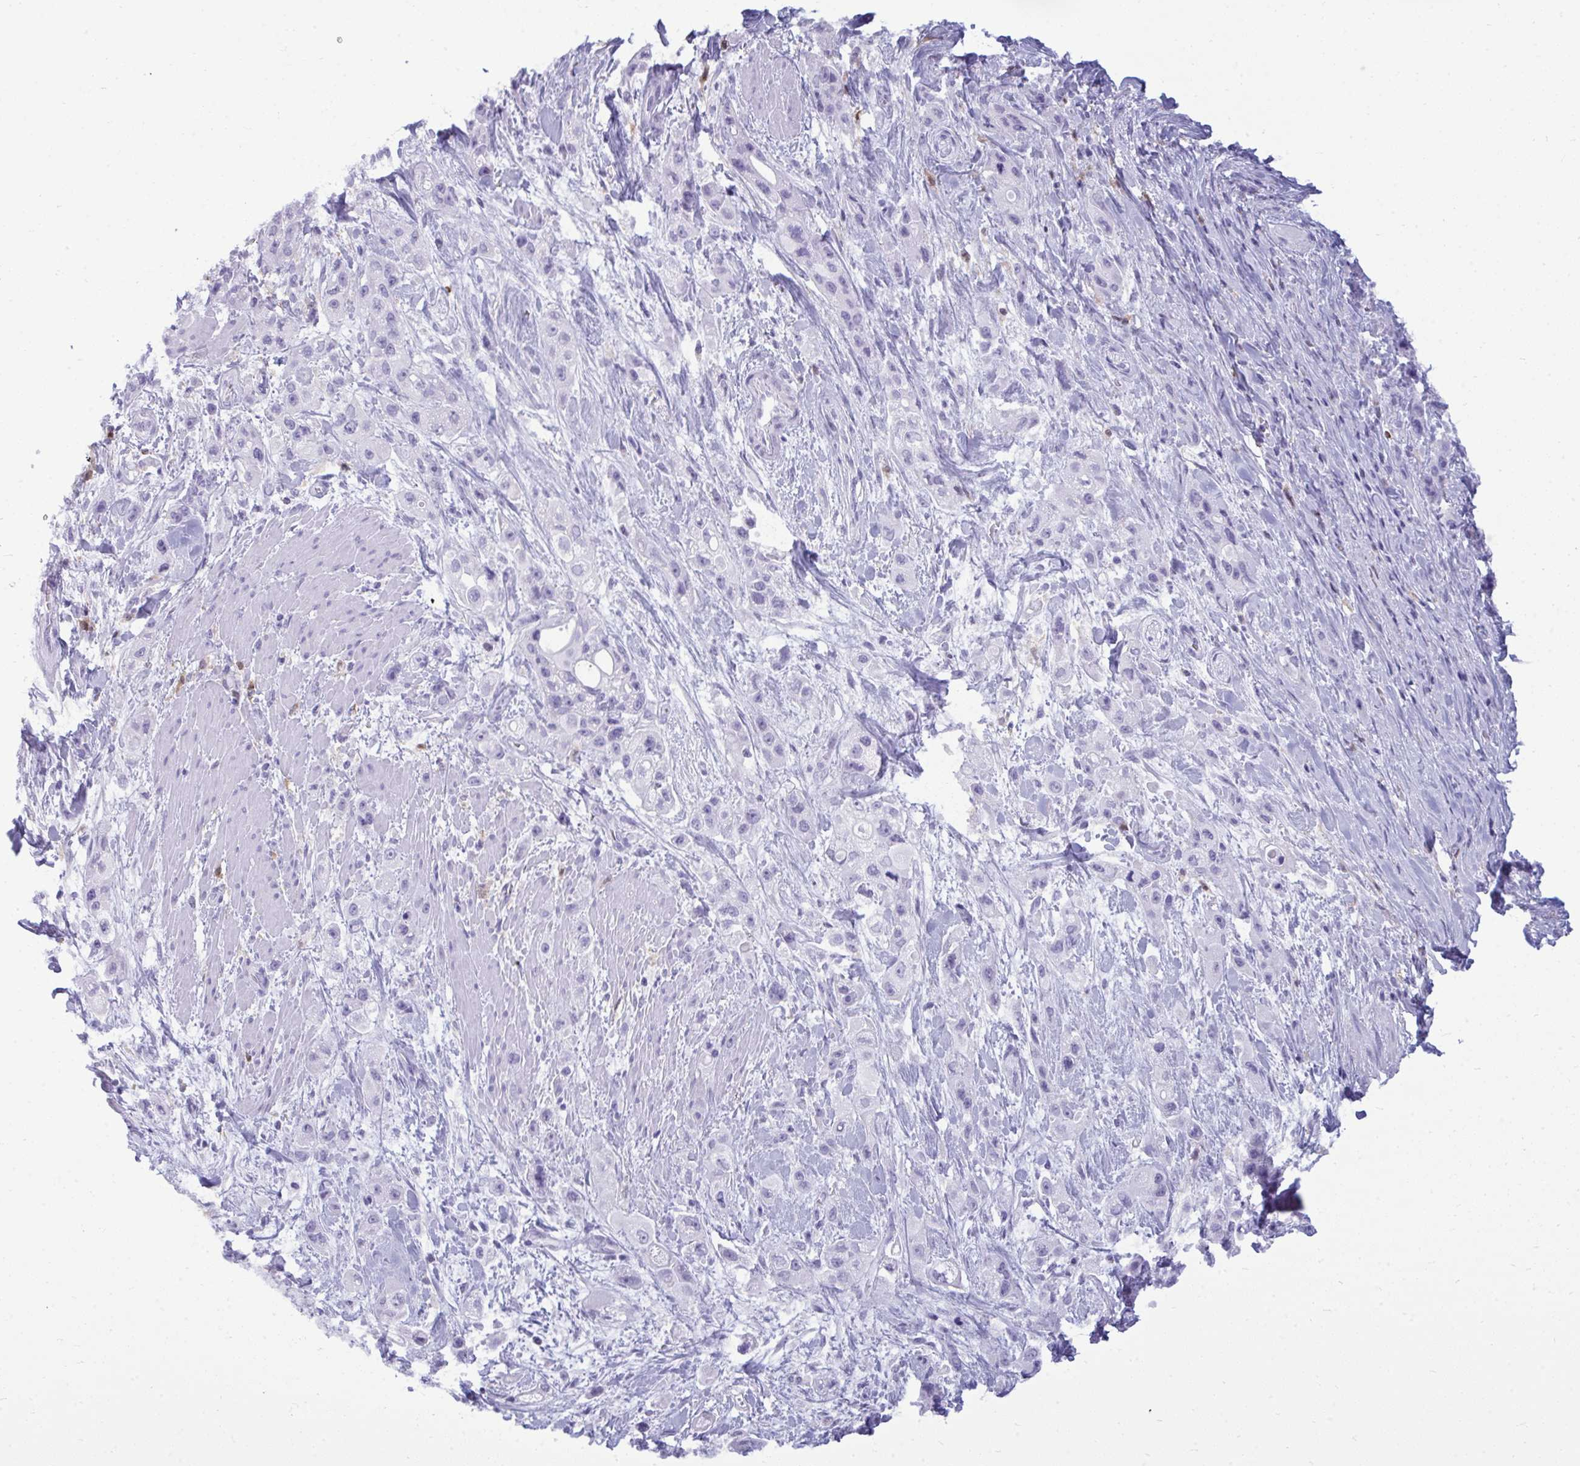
{"staining": {"intensity": "negative", "quantity": "none", "location": "none"}, "tissue": "pancreatic cancer", "cell_type": "Tumor cells", "image_type": "cancer", "snomed": [{"axis": "morphology", "description": "Adenocarcinoma, NOS"}, {"axis": "topography", "description": "Pancreas"}], "caption": "This is an IHC micrograph of adenocarcinoma (pancreatic). There is no positivity in tumor cells.", "gene": "ANKRD60", "patient": {"sex": "female", "age": 66}}